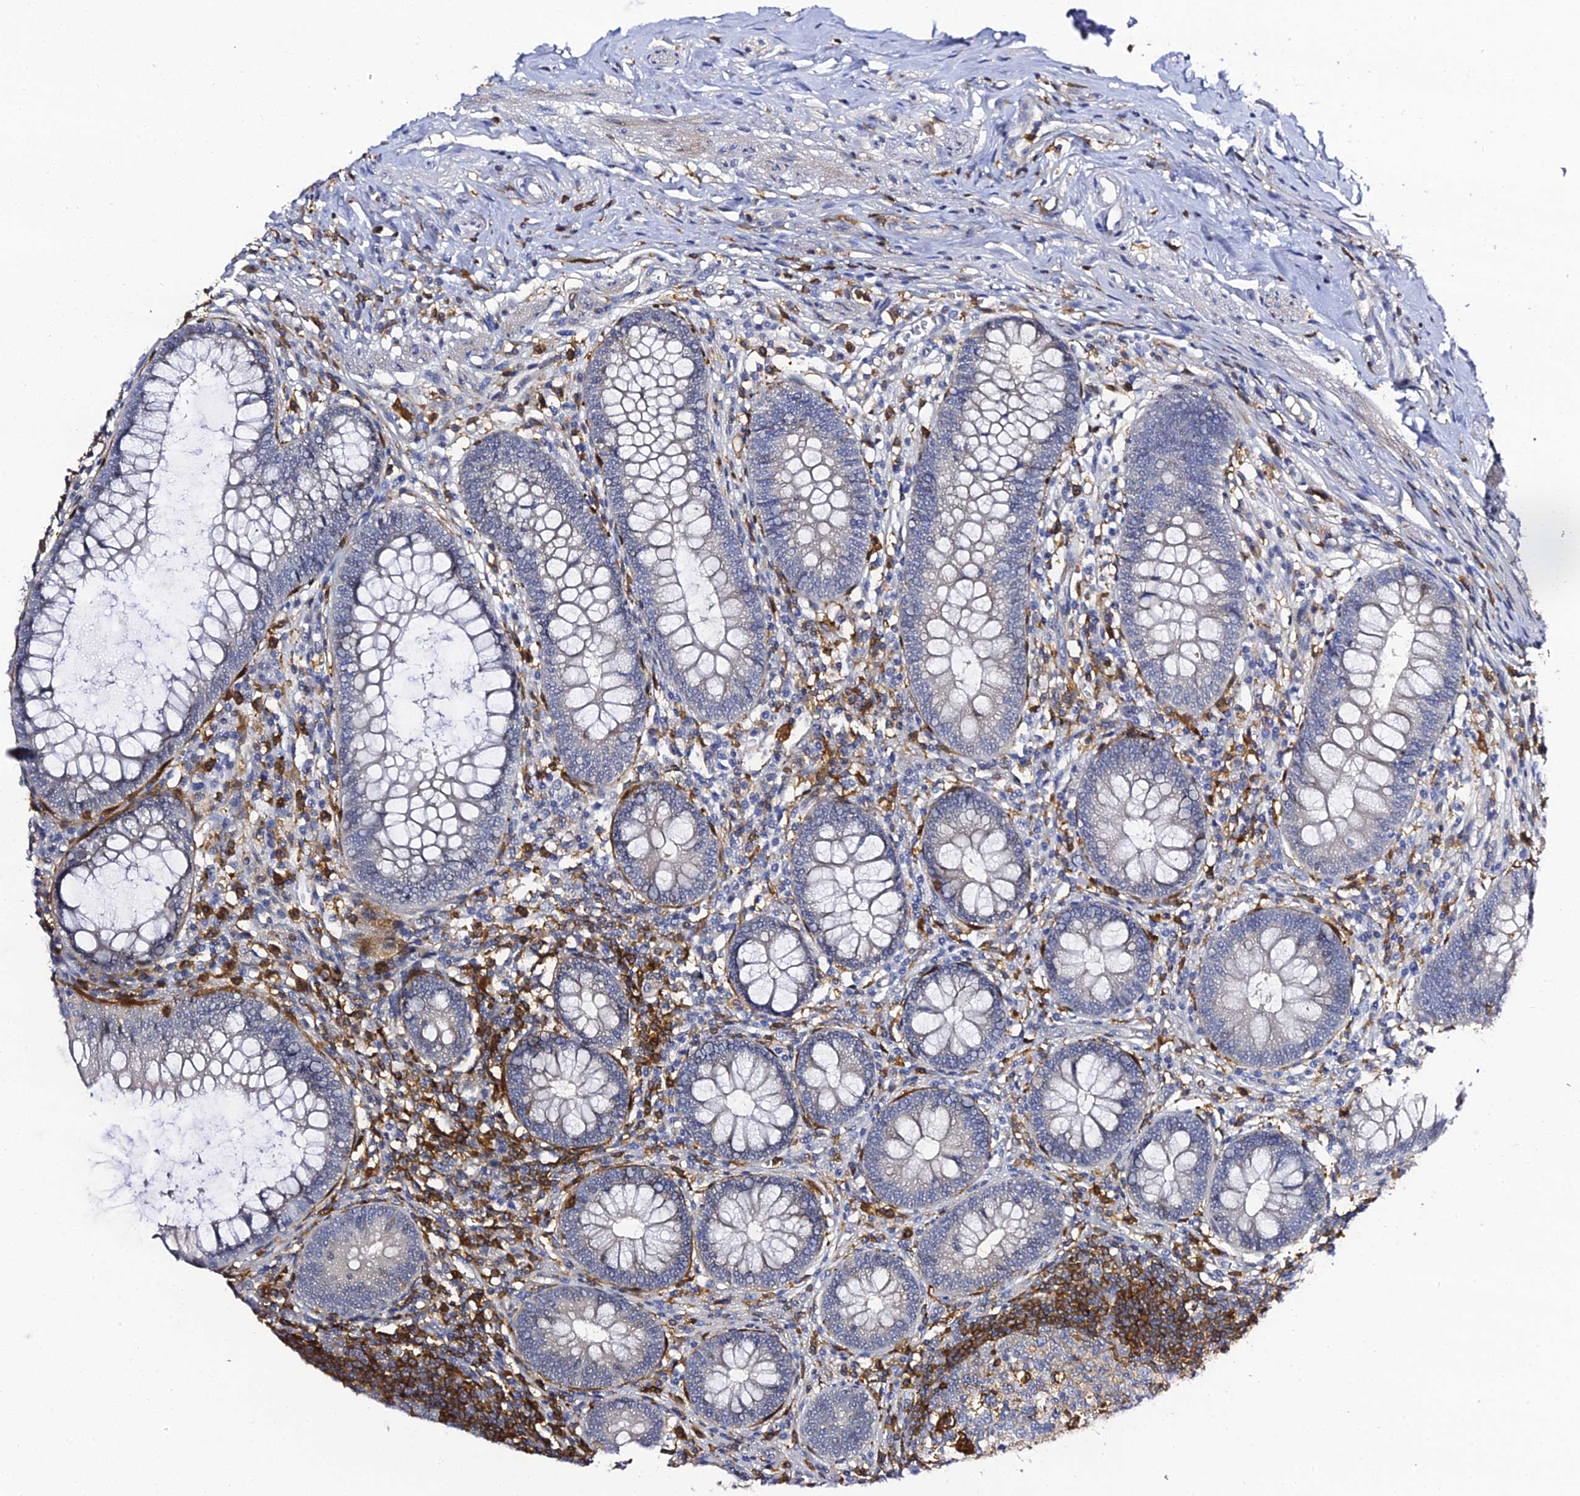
{"staining": {"intensity": "negative", "quantity": "none", "location": "none"}, "tissue": "appendix", "cell_type": "Glandular cells", "image_type": "normal", "snomed": [{"axis": "morphology", "description": "Normal tissue, NOS"}, {"axis": "topography", "description": "Appendix"}], "caption": "This micrograph is of unremarkable appendix stained with IHC to label a protein in brown with the nuclei are counter-stained blue. There is no positivity in glandular cells.", "gene": "IL4I1", "patient": {"sex": "male", "age": 56}}